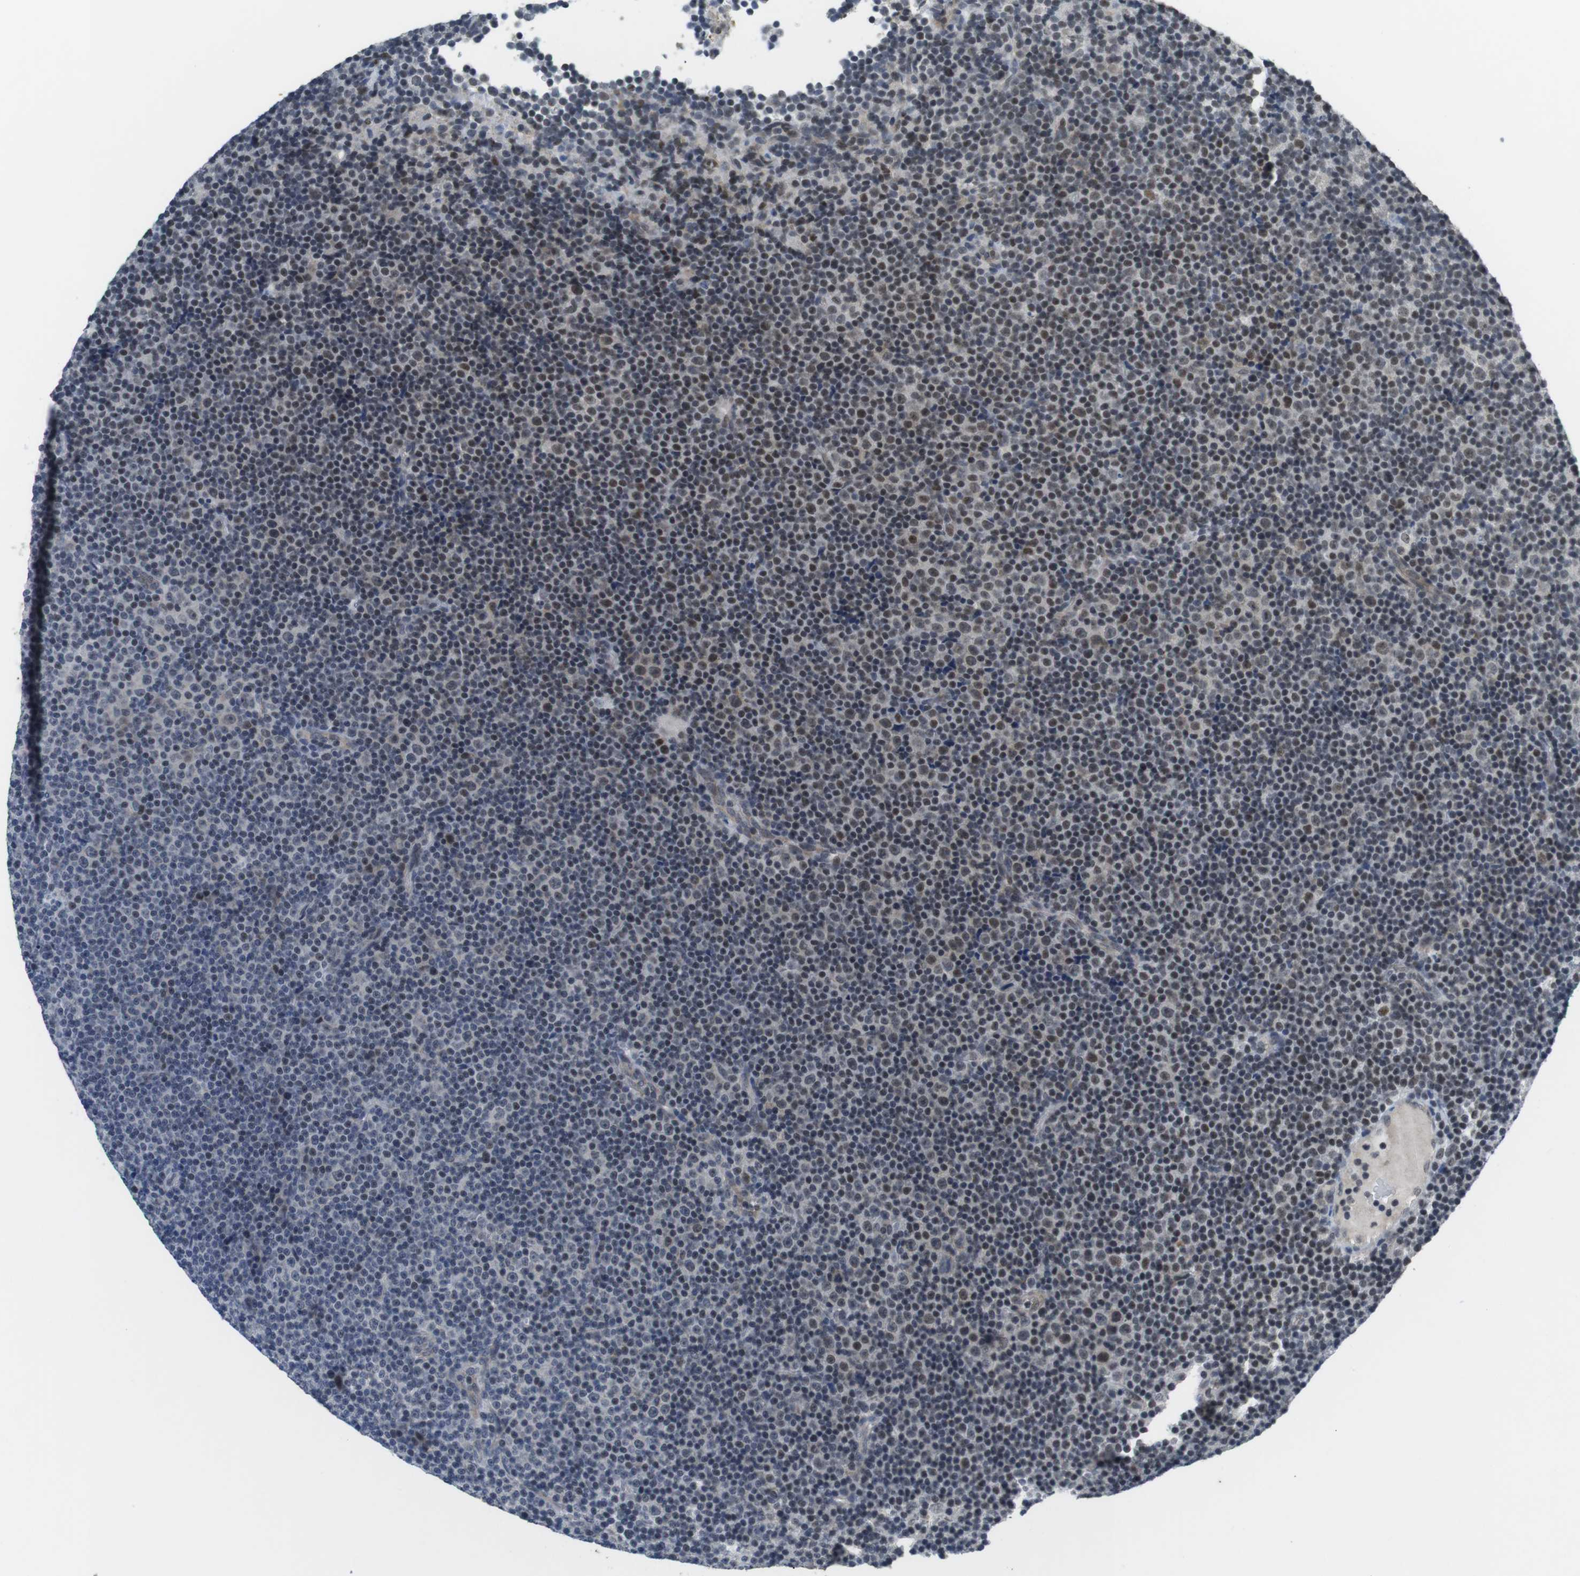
{"staining": {"intensity": "moderate", "quantity": "25%-75%", "location": "nuclear"}, "tissue": "lymphoma", "cell_type": "Tumor cells", "image_type": "cancer", "snomed": [{"axis": "morphology", "description": "Malignant lymphoma, non-Hodgkin's type, Low grade"}, {"axis": "topography", "description": "Lymph node"}], "caption": "A medium amount of moderate nuclear staining is identified in approximately 25%-75% of tumor cells in lymphoma tissue. (Stains: DAB in brown, nuclei in blue, Microscopy: brightfield microscopy at high magnification).", "gene": "NECTIN1", "patient": {"sex": "female", "age": 67}}